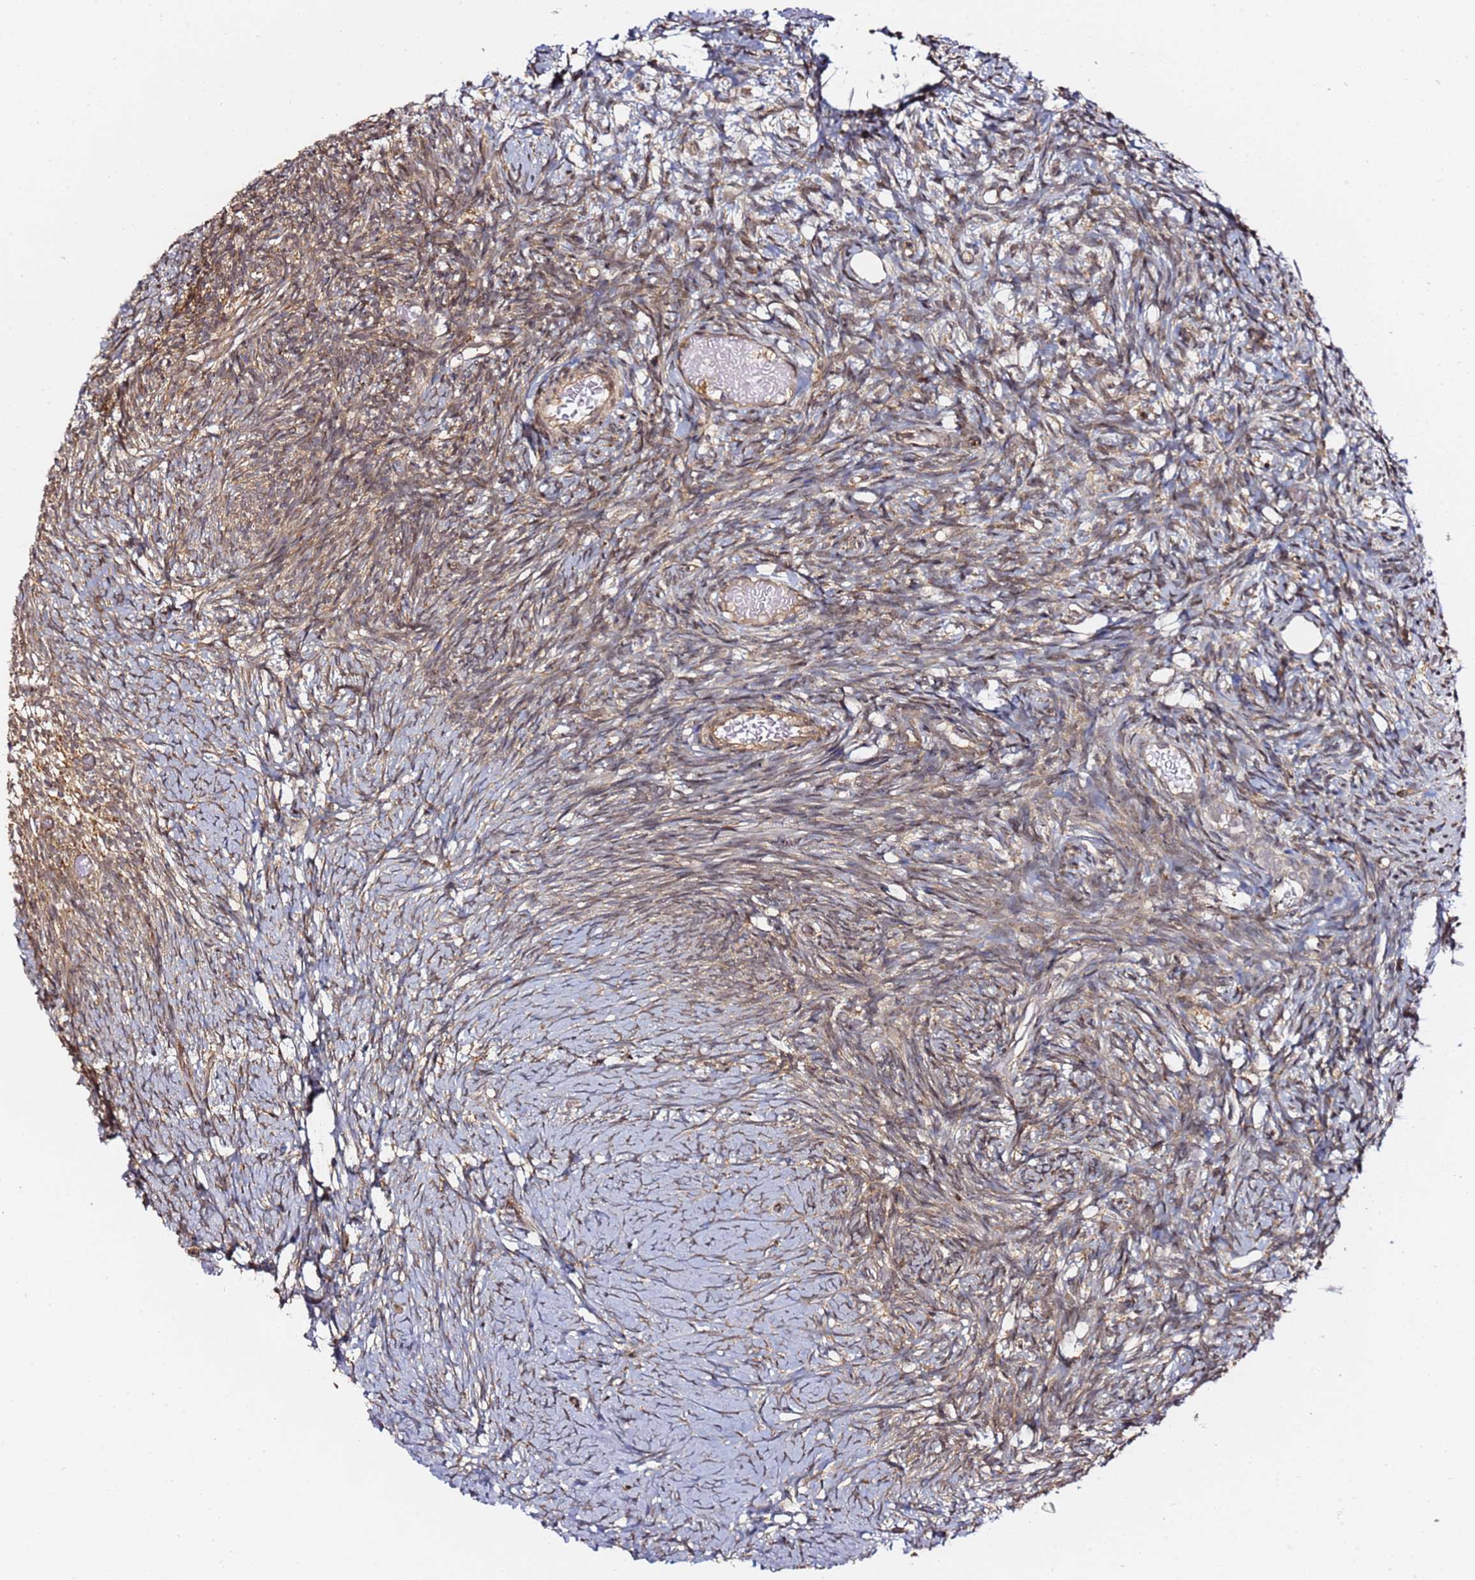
{"staining": {"intensity": "weak", "quantity": "25%-75%", "location": "cytoplasmic/membranous"}, "tissue": "ovary", "cell_type": "Ovarian stroma cells", "image_type": "normal", "snomed": [{"axis": "morphology", "description": "Normal tissue, NOS"}, {"axis": "topography", "description": "Ovary"}], "caption": "High-power microscopy captured an immunohistochemistry (IHC) image of unremarkable ovary, revealing weak cytoplasmic/membranous positivity in approximately 25%-75% of ovarian stroma cells. (DAB (3,3'-diaminobenzidine) = brown stain, brightfield microscopy at high magnification).", "gene": "PRKAB2", "patient": {"sex": "female", "age": 39}}